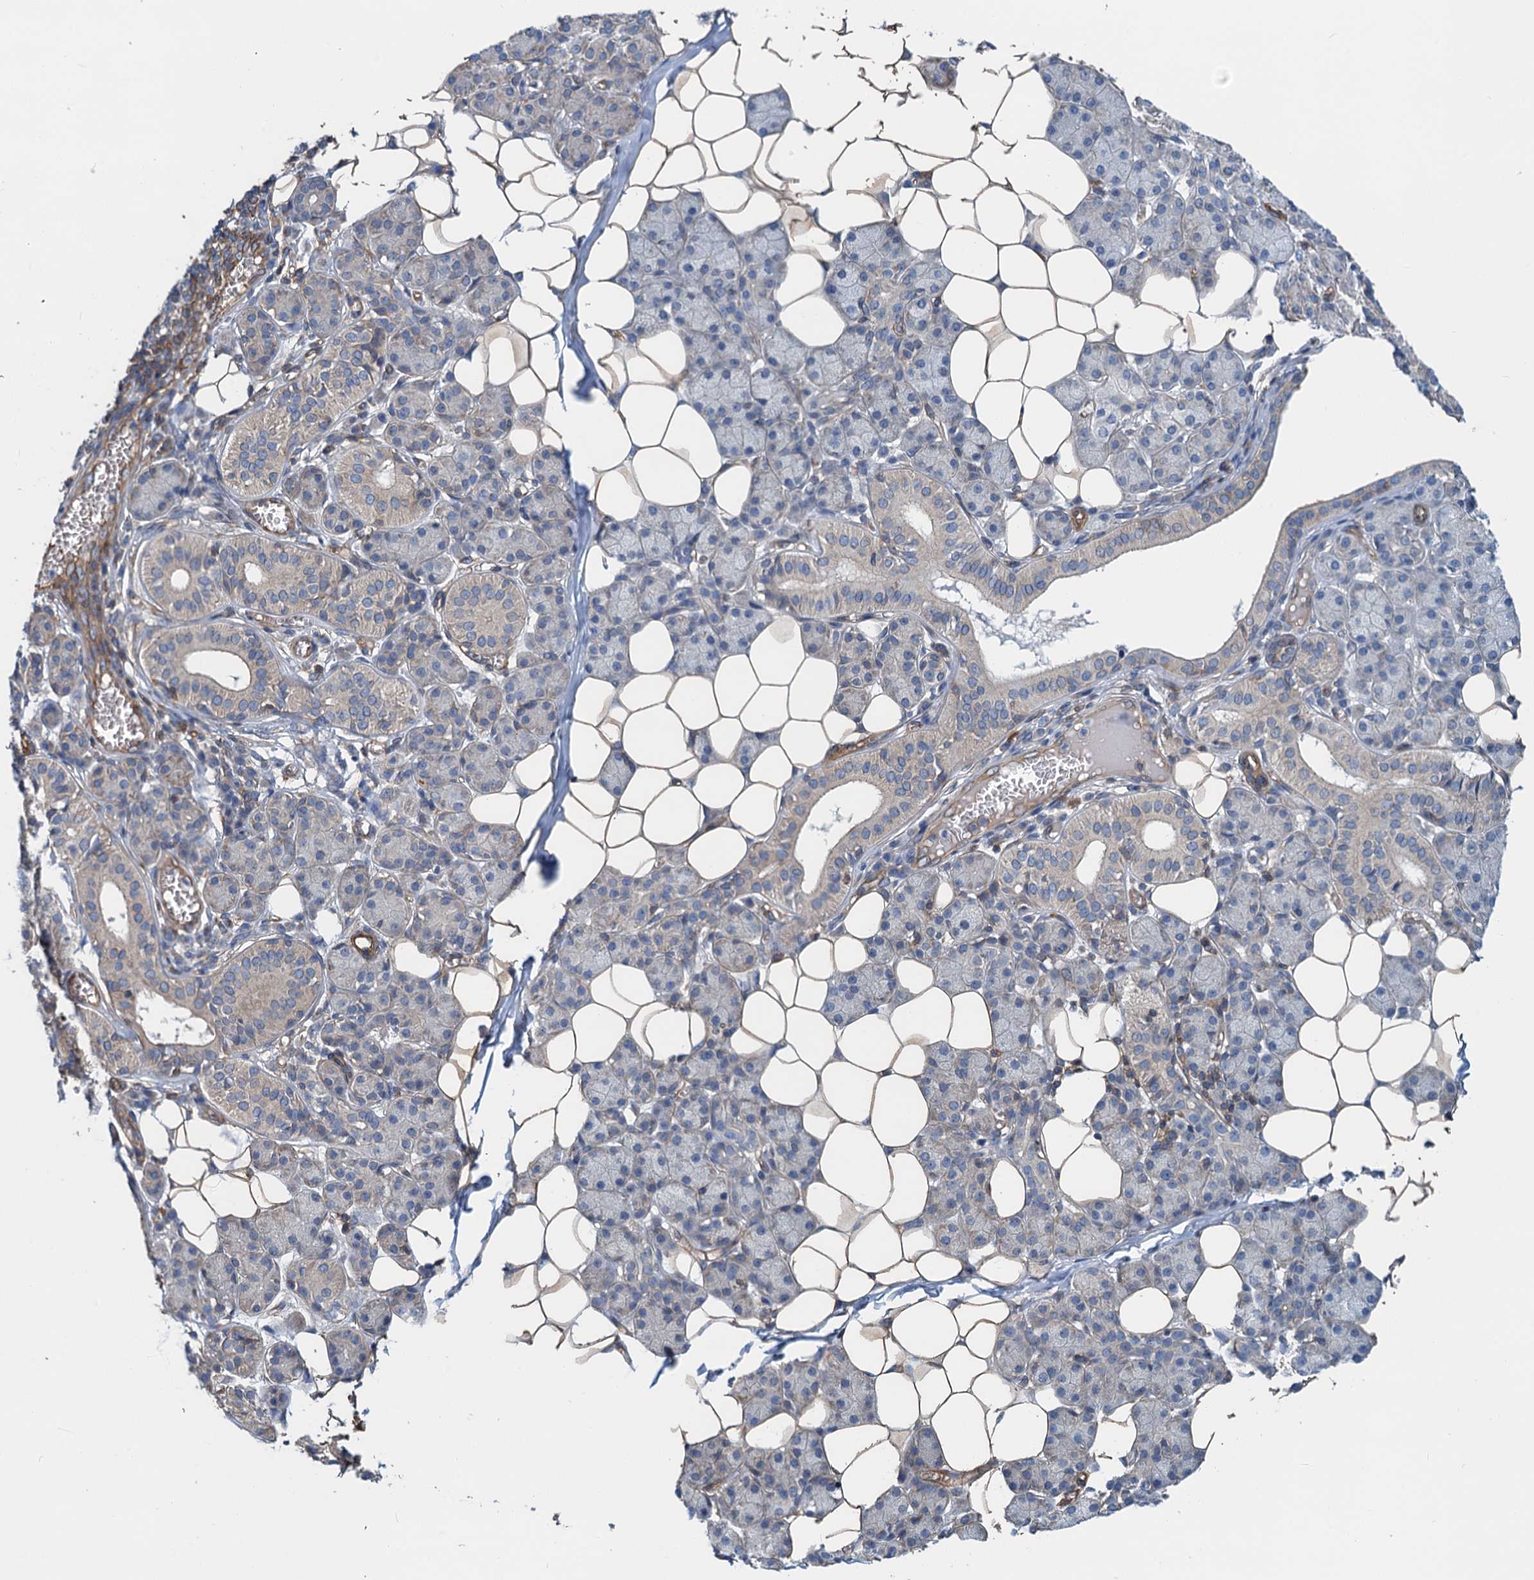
{"staining": {"intensity": "weak", "quantity": "<25%", "location": "cytoplasmic/membranous"}, "tissue": "salivary gland", "cell_type": "Glandular cells", "image_type": "normal", "snomed": [{"axis": "morphology", "description": "Normal tissue, NOS"}, {"axis": "topography", "description": "Salivary gland"}], "caption": "Glandular cells show no significant protein expression in normal salivary gland. (DAB (3,3'-diaminobenzidine) IHC visualized using brightfield microscopy, high magnification).", "gene": "ROGDI", "patient": {"sex": "female", "age": 33}}